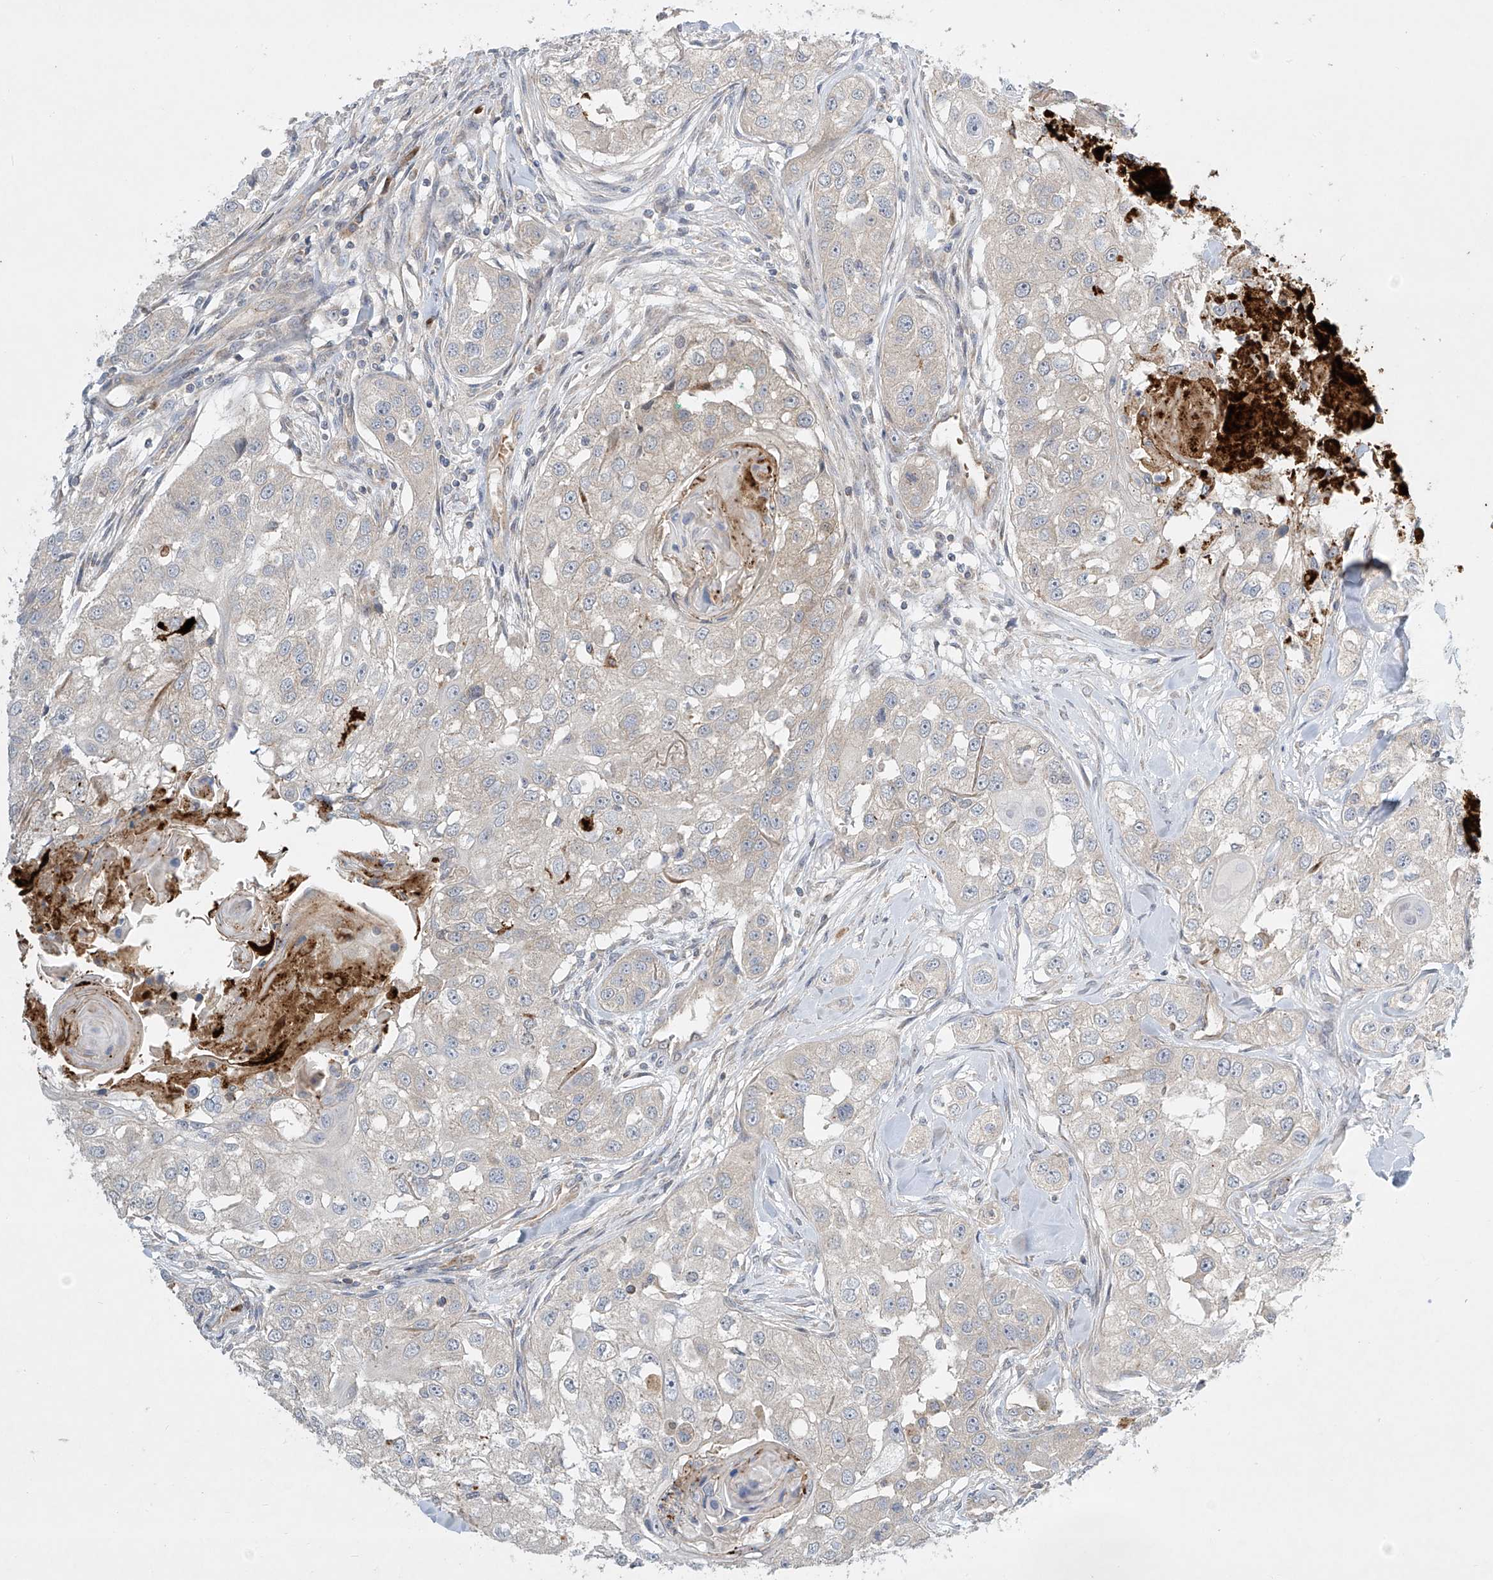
{"staining": {"intensity": "weak", "quantity": "<25%", "location": "cytoplasmic/membranous"}, "tissue": "head and neck cancer", "cell_type": "Tumor cells", "image_type": "cancer", "snomed": [{"axis": "morphology", "description": "Normal tissue, NOS"}, {"axis": "morphology", "description": "Squamous cell carcinoma, NOS"}, {"axis": "topography", "description": "Skeletal muscle"}, {"axis": "topography", "description": "Head-Neck"}], "caption": "Immunohistochemical staining of head and neck squamous cell carcinoma shows no significant positivity in tumor cells.", "gene": "TJAP1", "patient": {"sex": "male", "age": 51}}